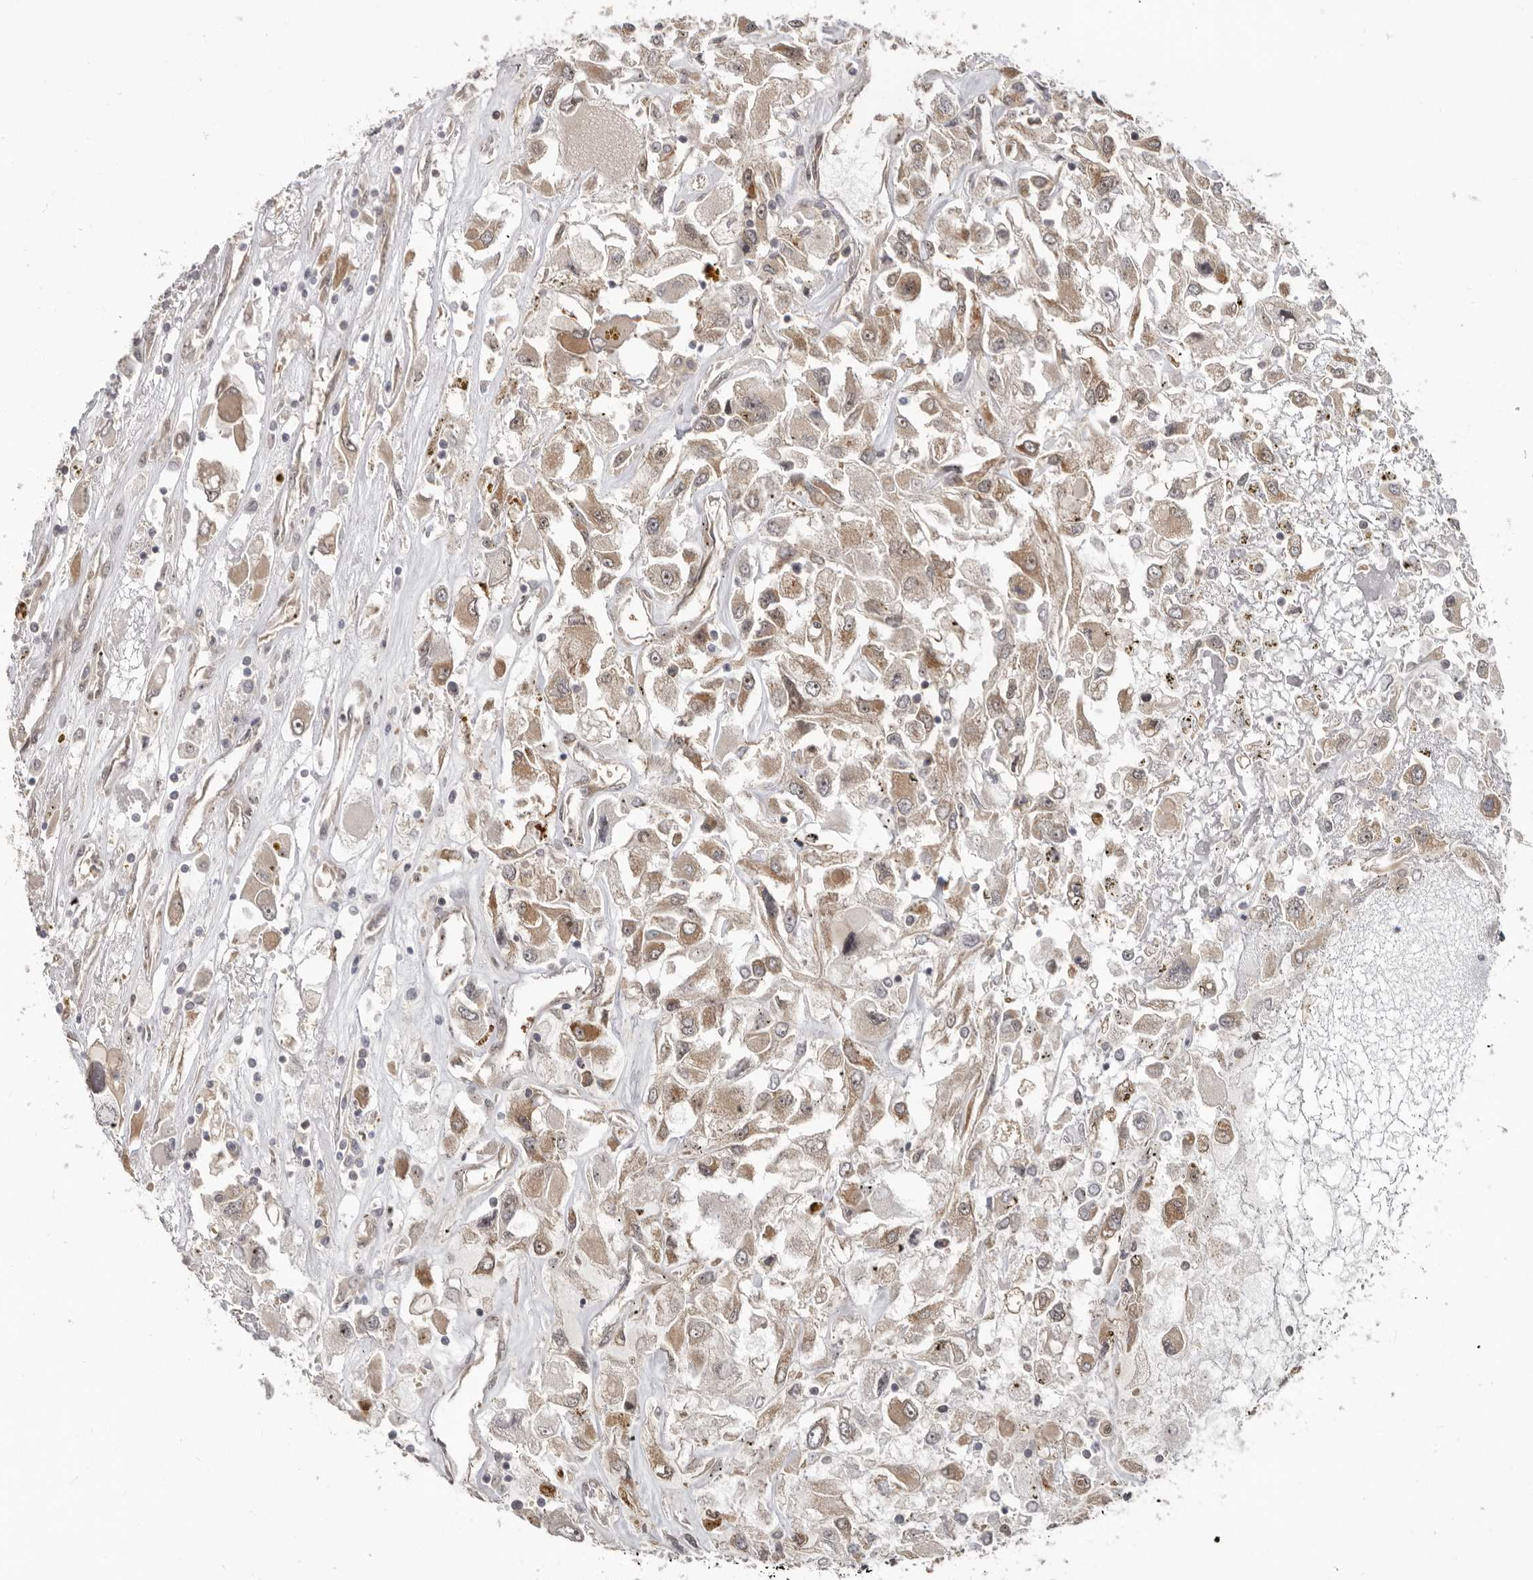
{"staining": {"intensity": "moderate", "quantity": ">75%", "location": "cytoplasmic/membranous"}, "tissue": "renal cancer", "cell_type": "Tumor cells", "image_type": "cancer", "snomed": [{"axis": "morphology", "description": "Adenocarcinoma, NOS"}, {"axis": "topography", "description": "Kidney"}], "caption": "Immunohistochemistry (IHC) (DAB) staining of human renal cancer exhibits moderate cytoplasmic/membranous protein positivity in about >75% of tumor cells.", "gene": "BAD", "patient": {"sex": "female", "age": 52}}